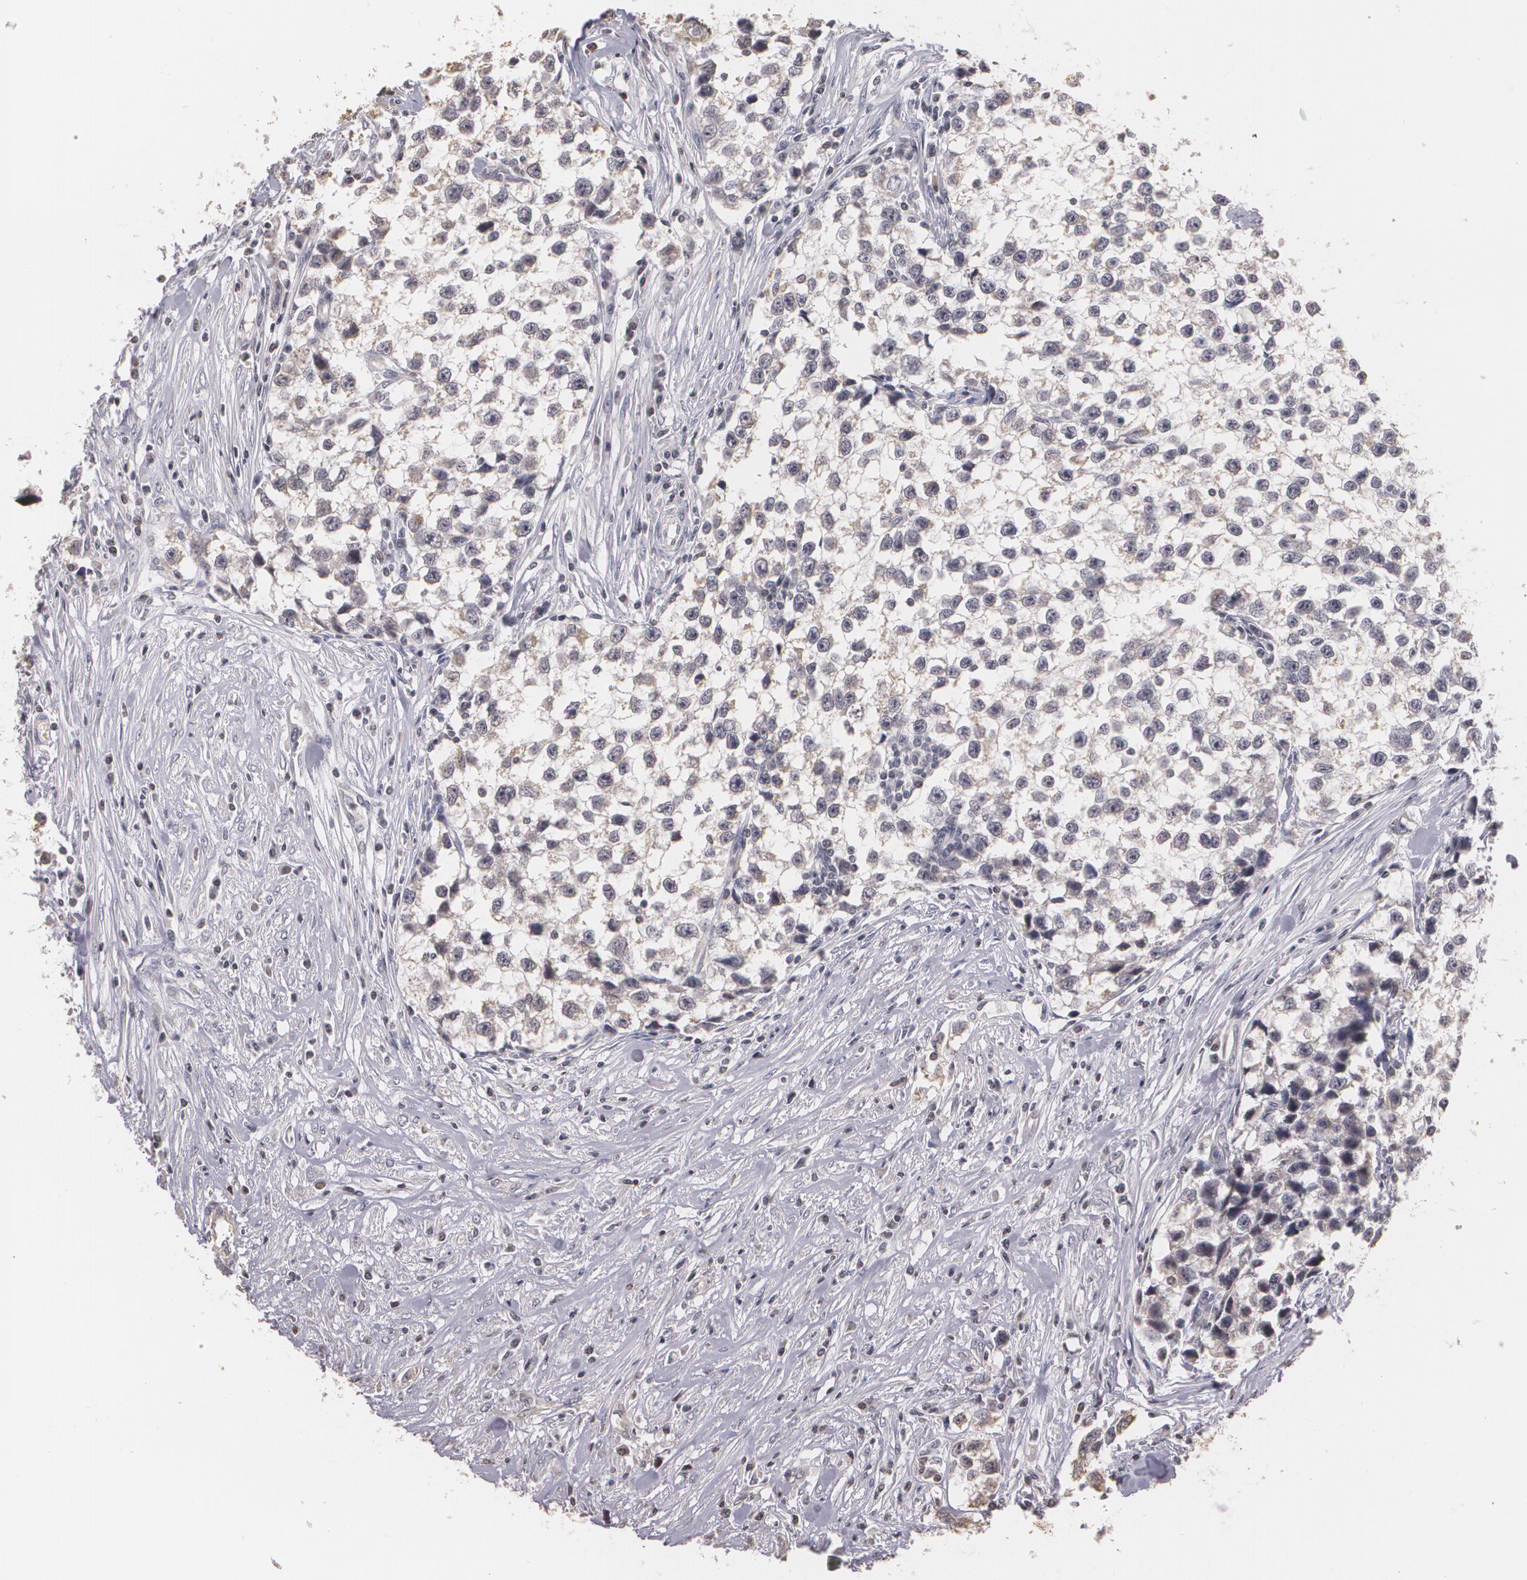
{"staining": {"intensity": "negative", "quantity": "none", "location": "none"}, "tissue": "testis cancer", "cell_type": "Tumor cells", "image_type": "cancer", "snomed": [{"axis": "morphology", "description": "Seminoma, NOS"}, {"axis": "morphology", "description": "Carcinoma, Embryonal, NOS"}, {"axis": "topography", "description": "Testis"}], "caption": "The histopathology image displays no significant staining in tumor cells of testis cancer (embryonal carcinoma).", "gene": "THRB", "patient": {"sex": "male", "age": 30}}